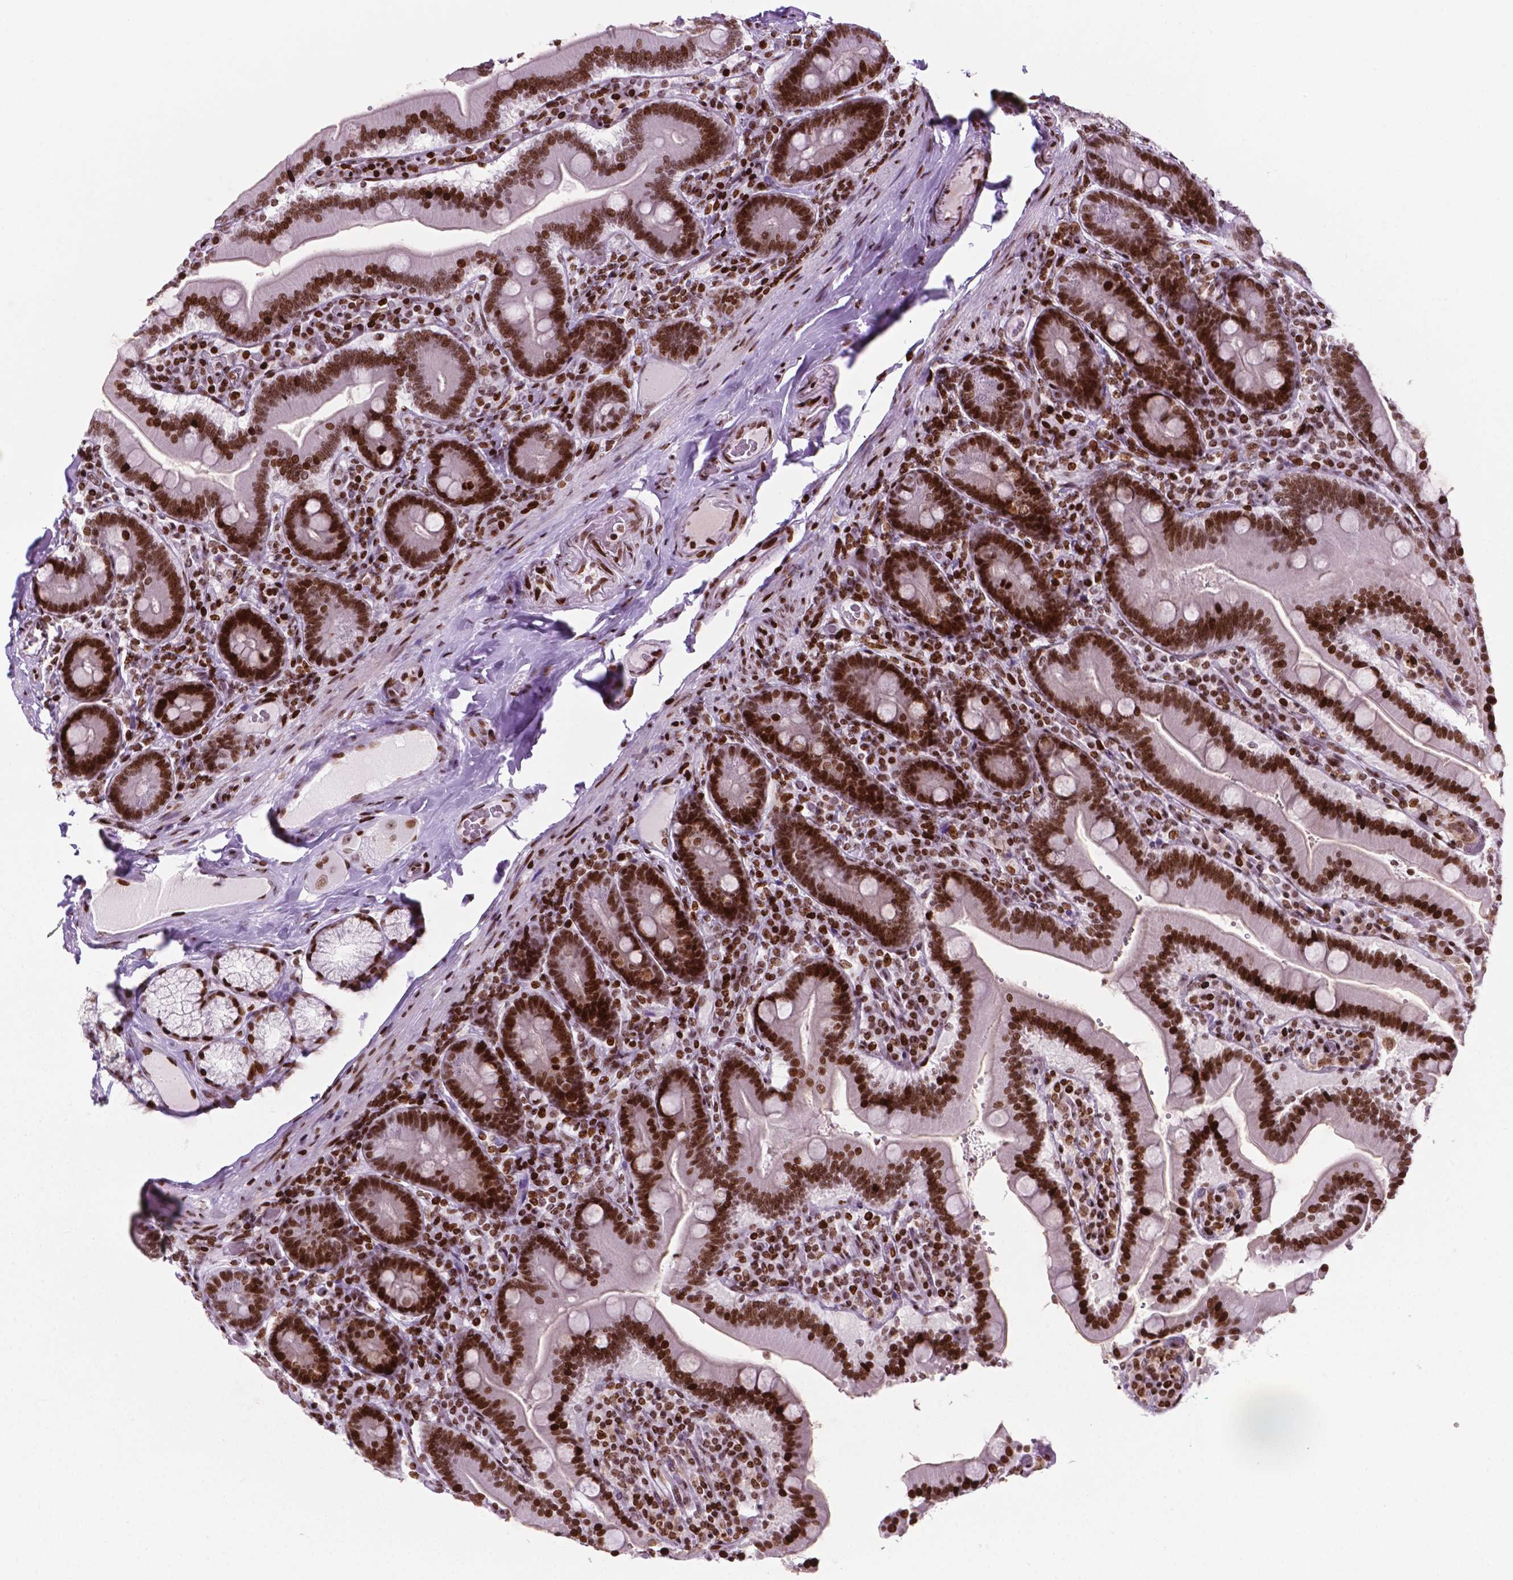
{"staining": {"intensity": "moderate", "quantity": ">75%", "location": "nuclear"}, "tissue": "duodenum", "cell_type": "Glandular cells", "image_type": "normal", "snomed": [{"axis": "morphology", "description": "Normal tissue, NOS"}, {"axis": "topography", "description": "Duodenum"}], "caption": "The micrograph displays staining of normal duodenum, revealing moderate nuclear protein staining (brown color) within glandular cells.", "gene": "TMEM250", "patient": {"sex": "female", "age": 62}}